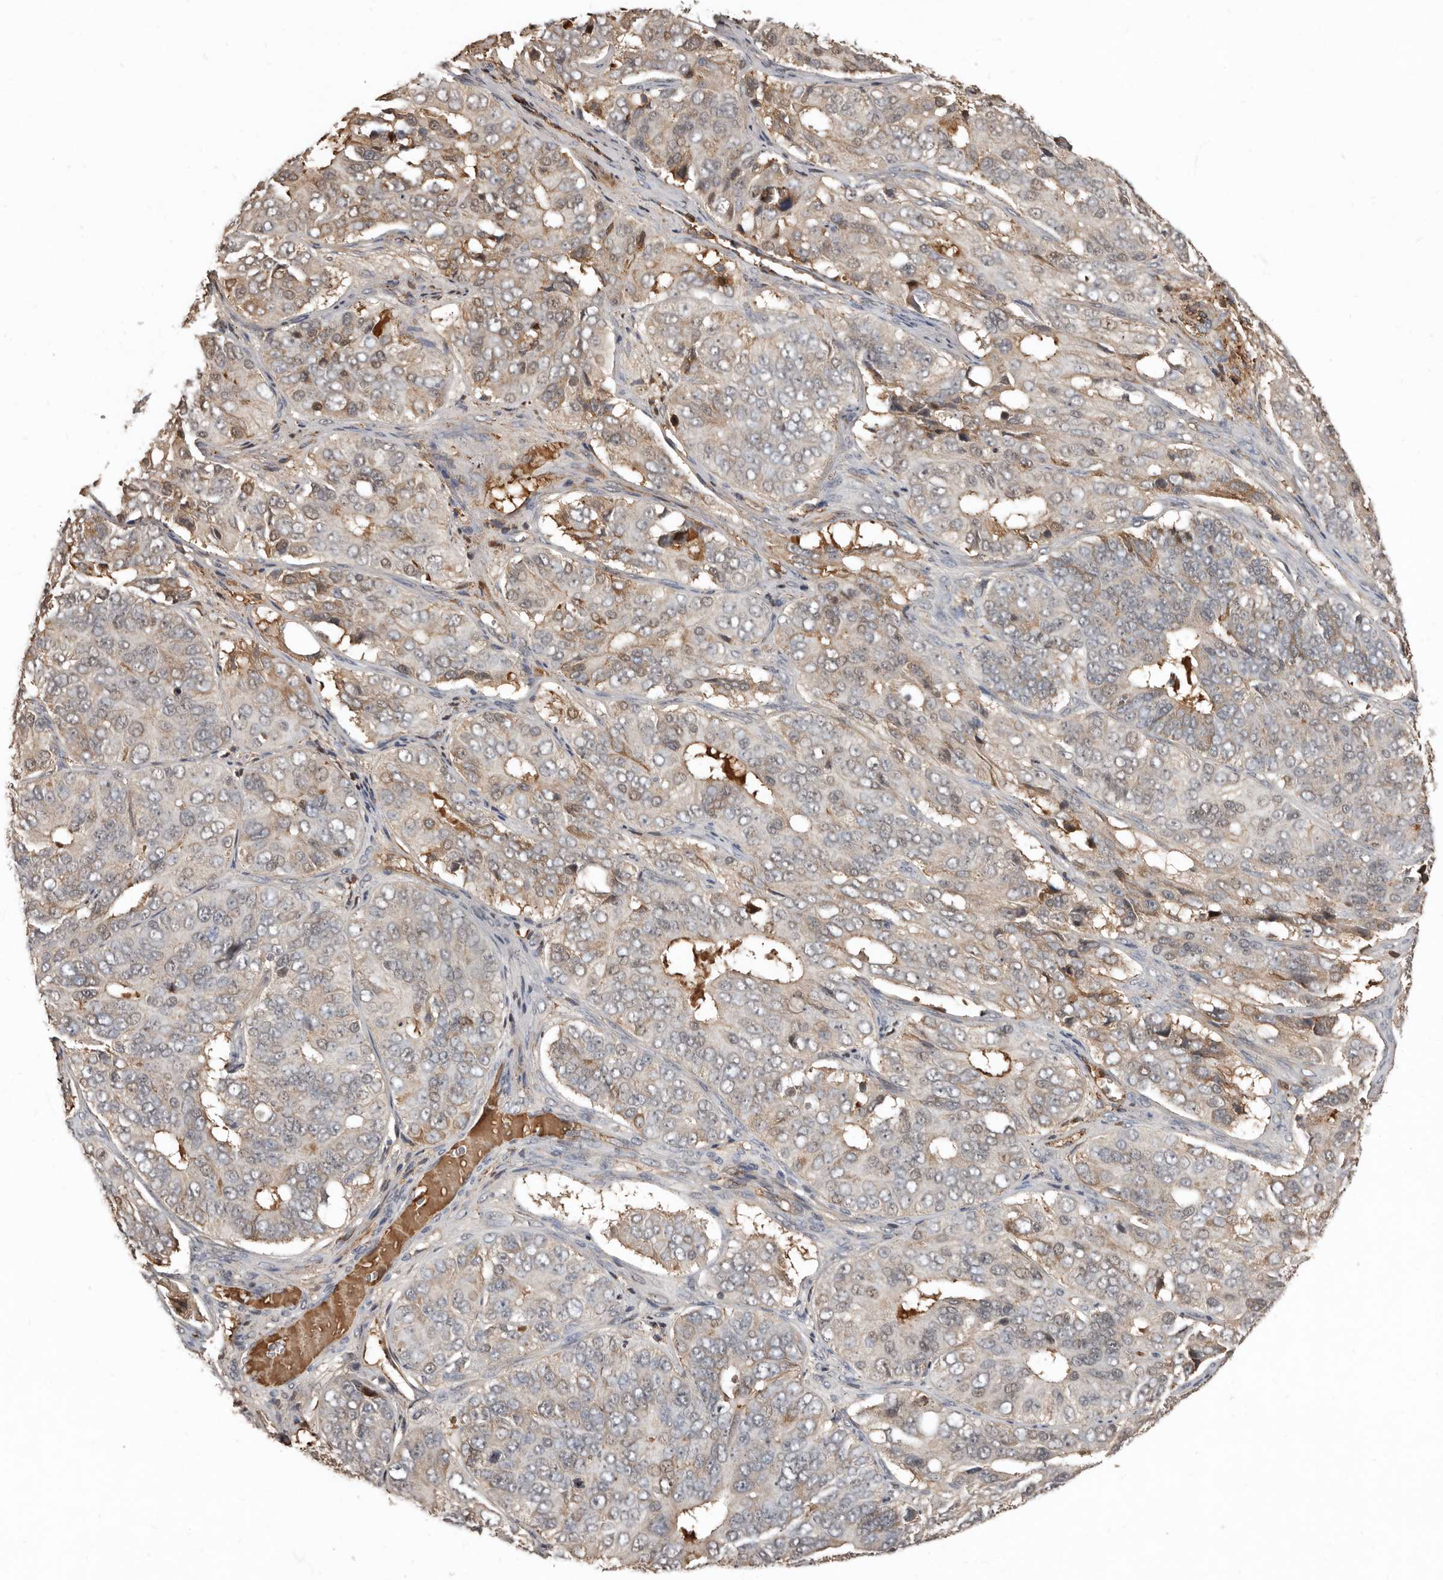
{"staining": {"intensity": "weak", "quantity": "<25%", "location": "cytoplasmic/membranous"}, "tissue": "ovarian cancer", "cell_type": "Tumor cells", "image_type": "cancer", "snomed": [{"axis": "morphology", "description": "Carcinoma, endometroid"}, {"axis": "topography", "description": "Ovary"}], "caption": "High power microscopy histopathology image of an immunohistochemistry histopathology image of endometroid carcinoma (ovarian), revealing no significant positivity in tumor cells.", "gene": "LRGUK", "patient": {"sex": "female", "age": 51}}